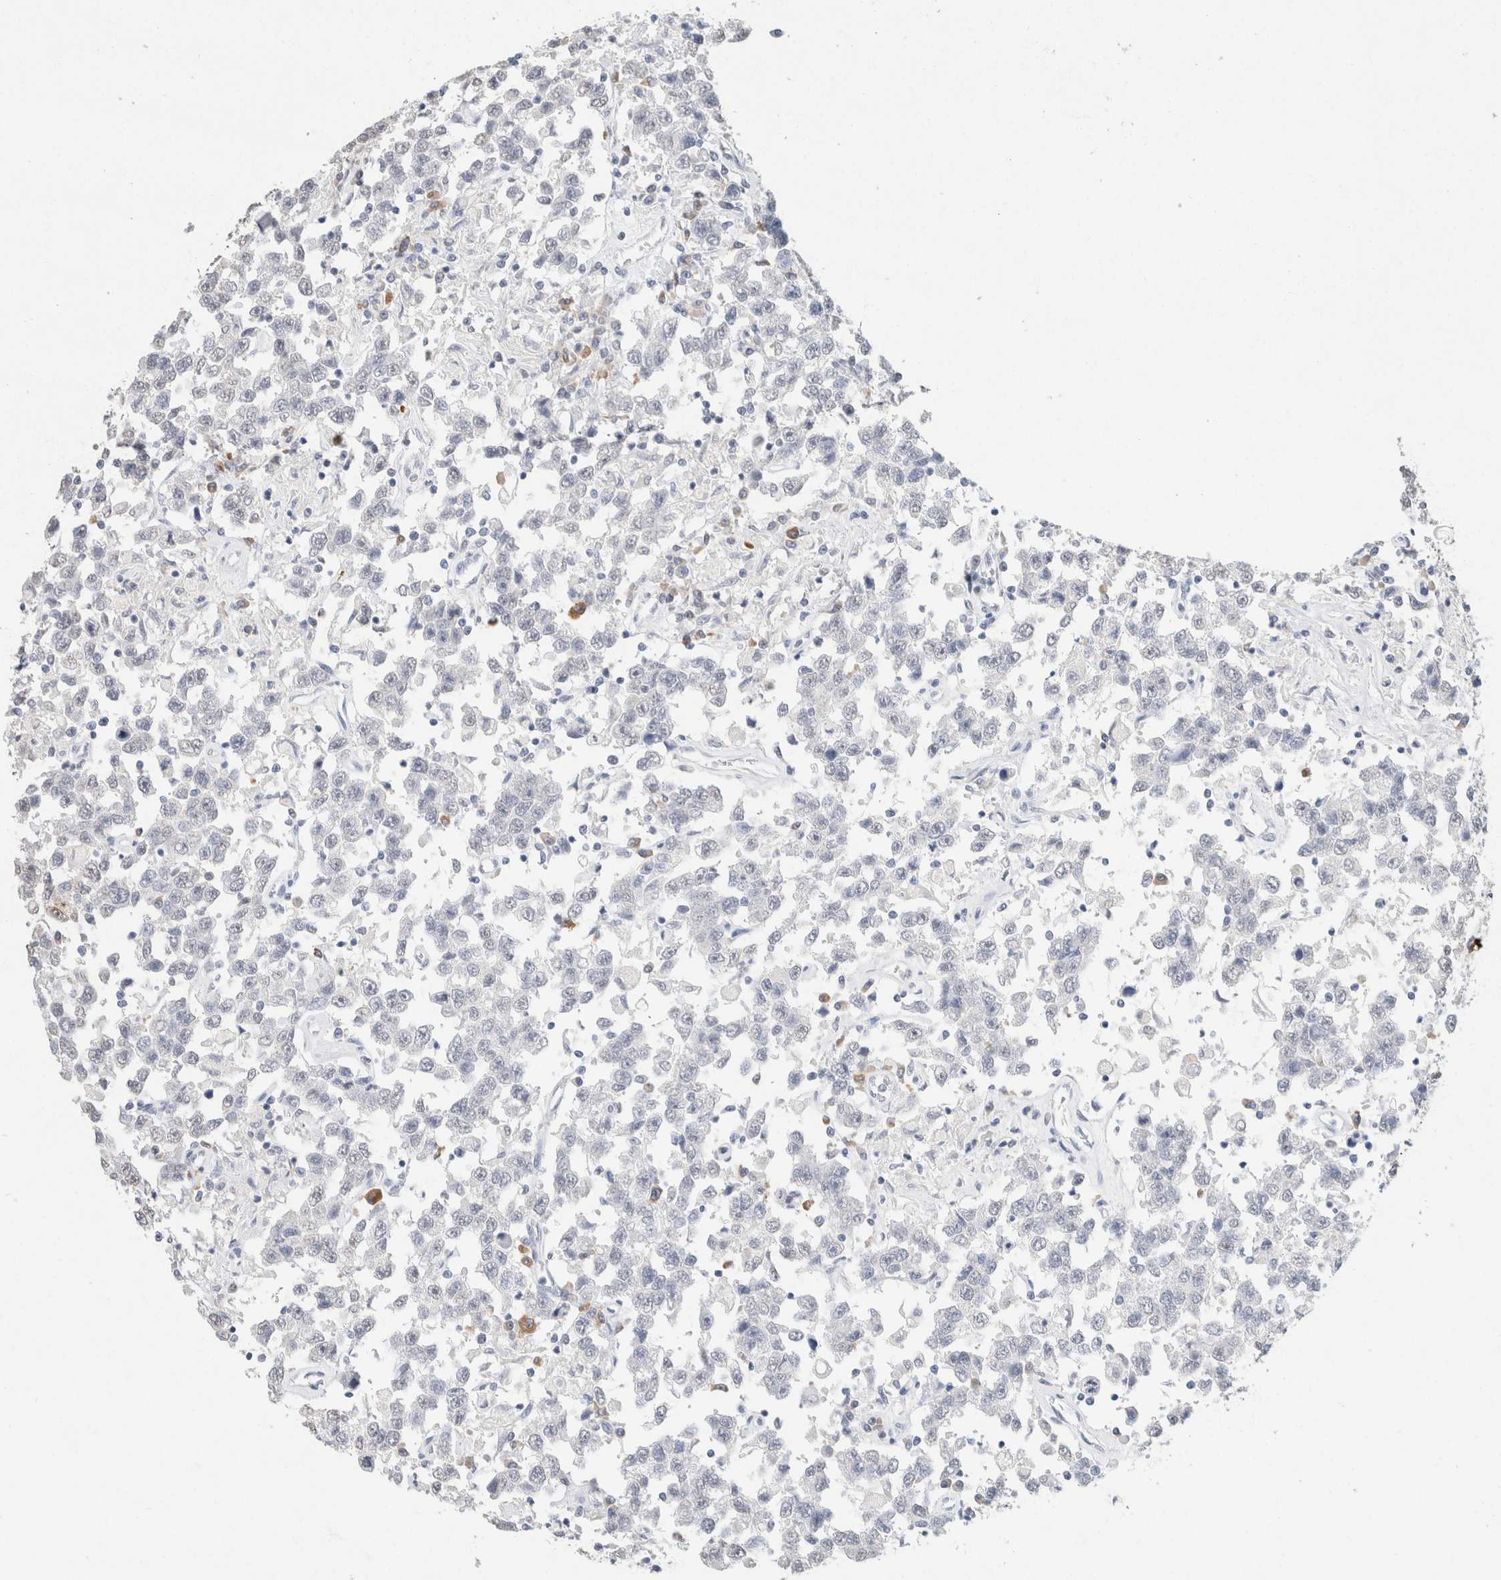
{"staining": {"intensity": "negative", "quantity": "none", "location": "none"}, "tissue": "testis cancer", "cell_type": "Tumor cells", "image_type": "cancer", "snomed": [{"axis": "morphology", "description": "Seminoma, NOS"}, {"axis": "topography", "description": "Testis"}], "caption": "This is an immunohistochemistry image of human testis cancer. There is no staining in tumor cells.", "gene": "CD80", "patient": {"sex": "male", "age": 41}}